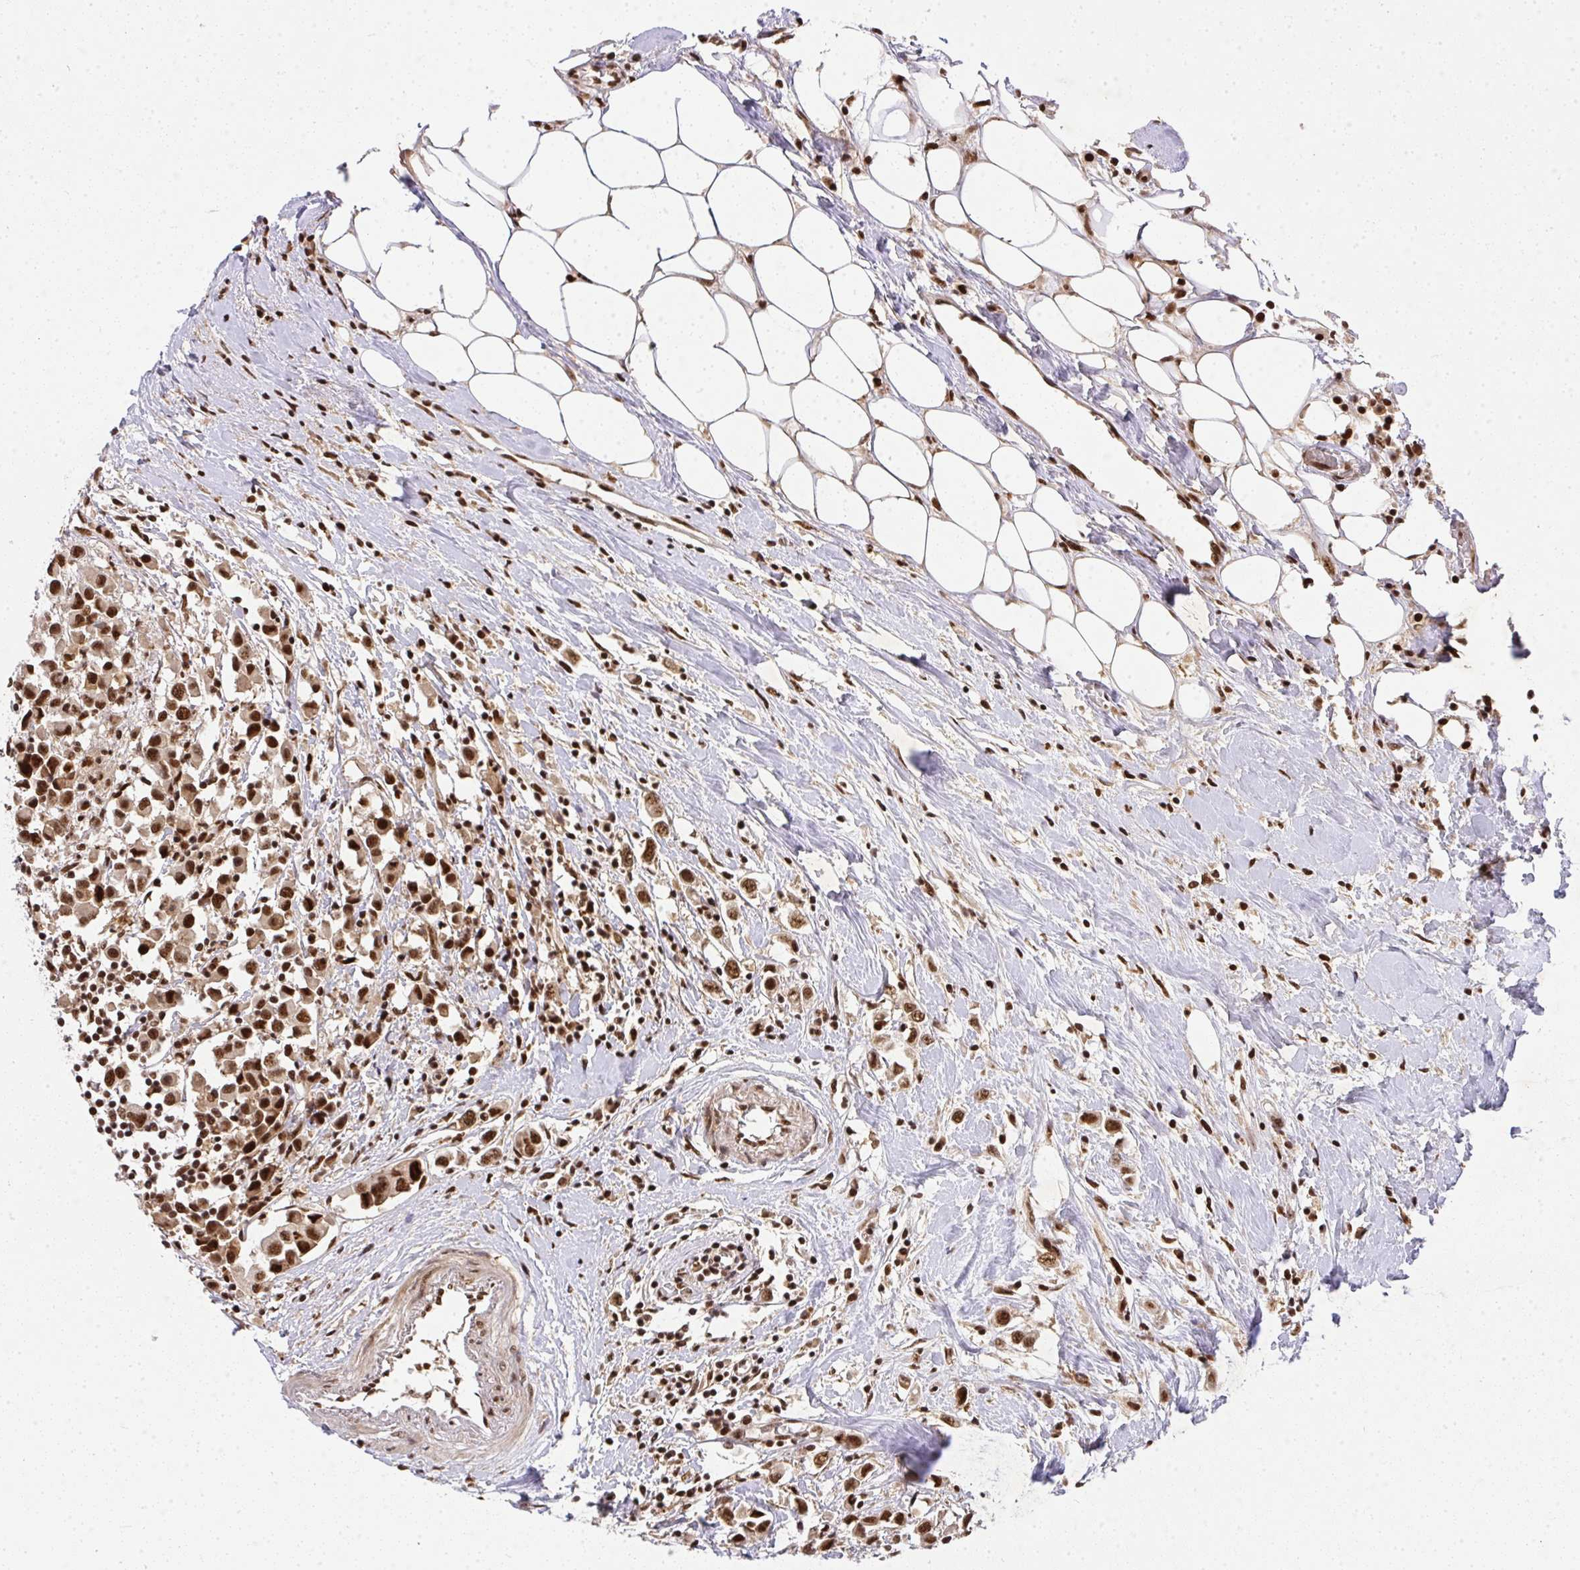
{"staining": {"intensity": "strong", "quantity": ">75%", "location": "nuclear"}, "tissue": "breast cancer", "cell_type": "Tumor cells", "image_type": "cancer", "snomed": [{"axis": "morphology", "description": "Duct carcinoma"}, {"axis": "topography", "description": "Breast"}], "caption": "Protein expression analysis of human invasive ductal carcinoma (breast) reveals strong nuclear staining in about >75% of tumor cells.", "gene": "U2AF1", "patient": {"sex": "female", "age": 61}}